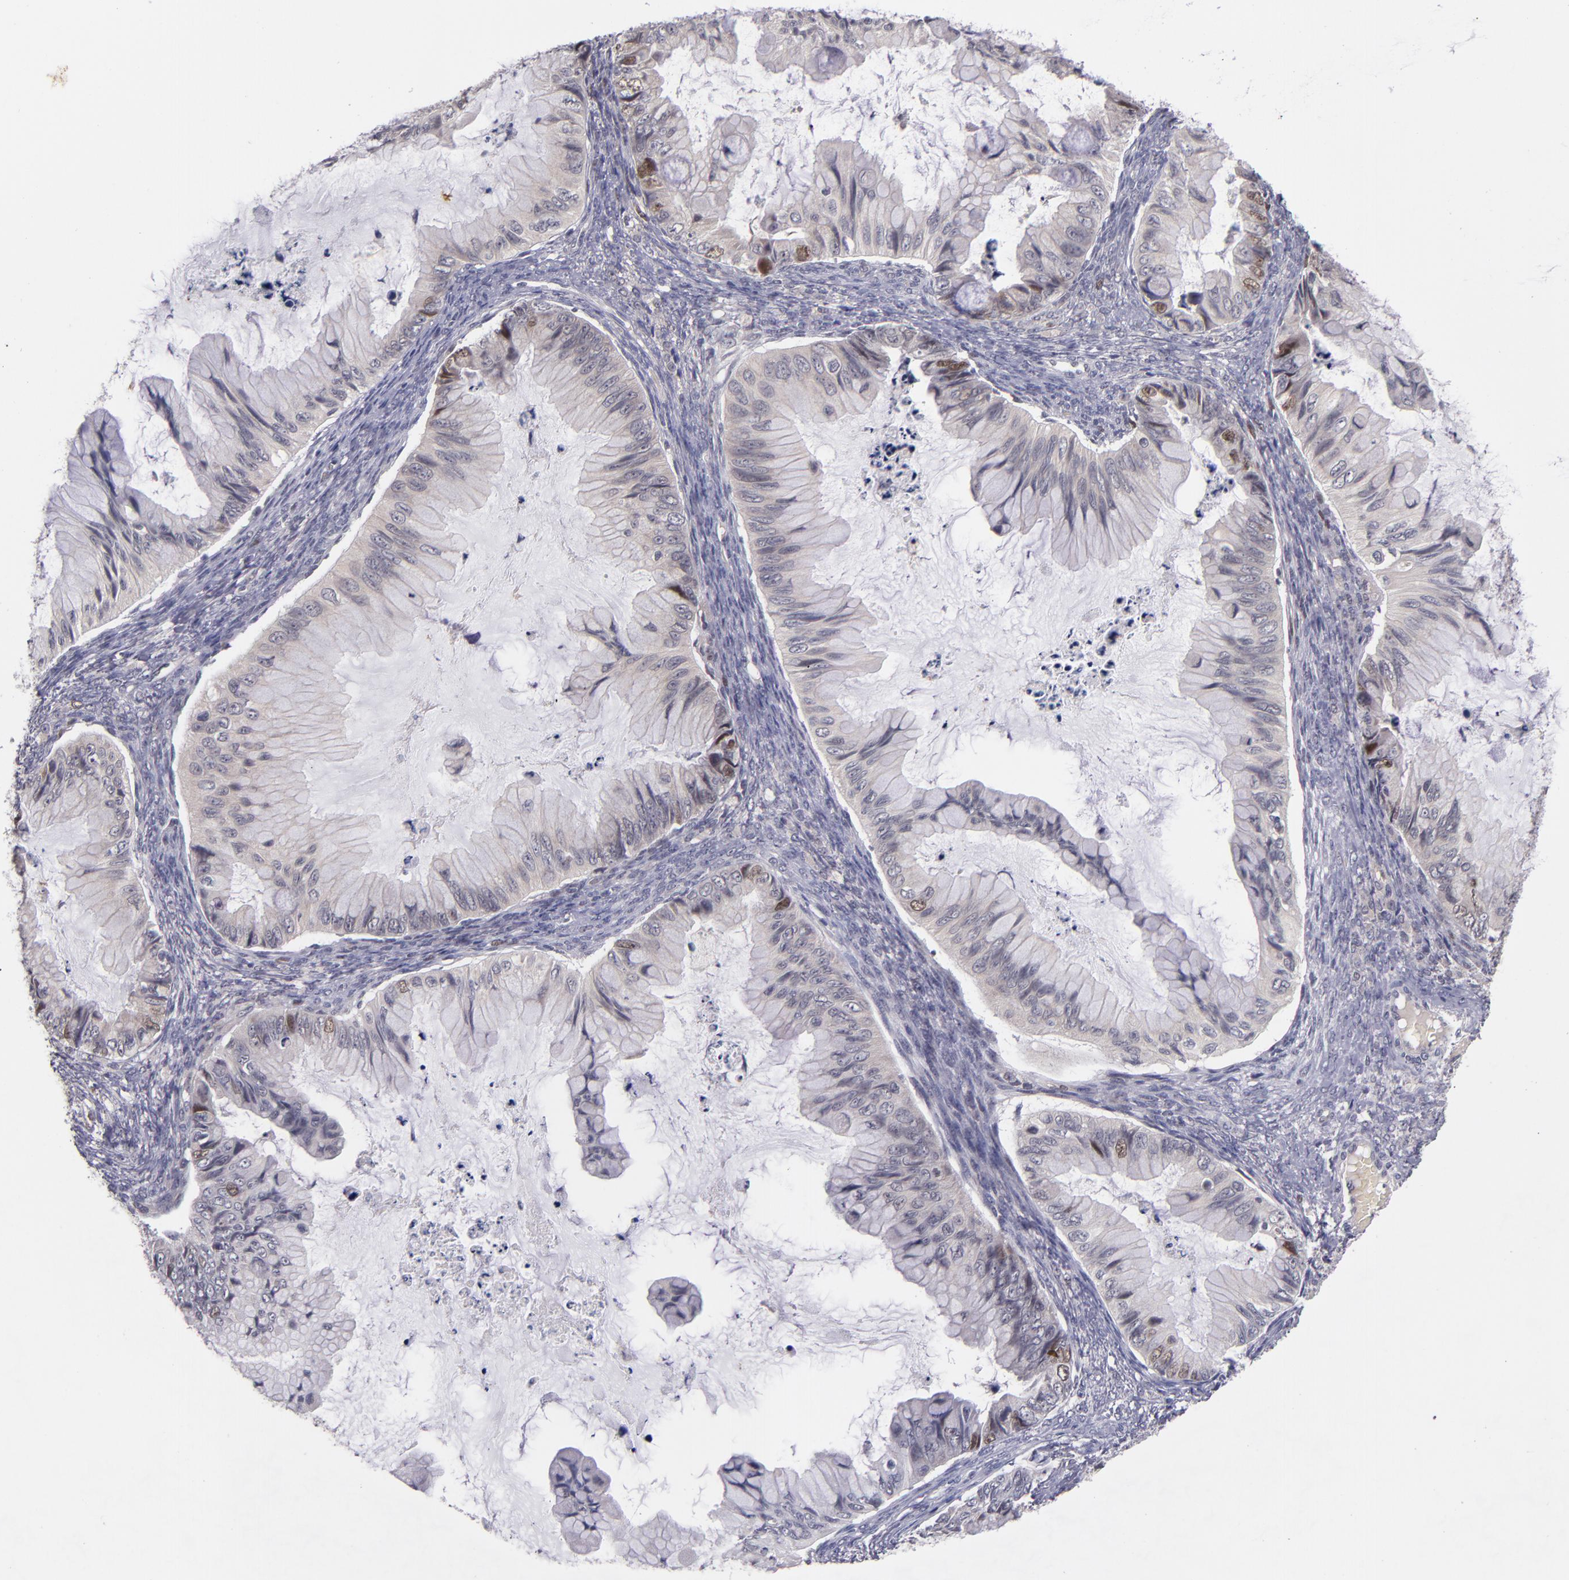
{"staining": {"intensity": "moderate", "quantity": "<25%", "location": "nuclear"}, "tissue": "ovarian cancer", "cell_type": "Tumor cells", "image_type": "cancer", "snomed": [{"axis": "morphology", "description": "Cystadenocarcinoma, mucinous, NOS"}, {"axis": "topography", "description": "Ovary"}], "caption": "Protein analysis of ovarian mucinous cystadenocarcinoma tissue exhibits moderate nuclear expression in approximately <25% of tumor cells. (DAB (3,3'-diaminobenzidine) IHC, brown staining for protein, blue staining for nuclei).", "gene": "CDC7", "patient": {"sex": "female", "age": 36}}